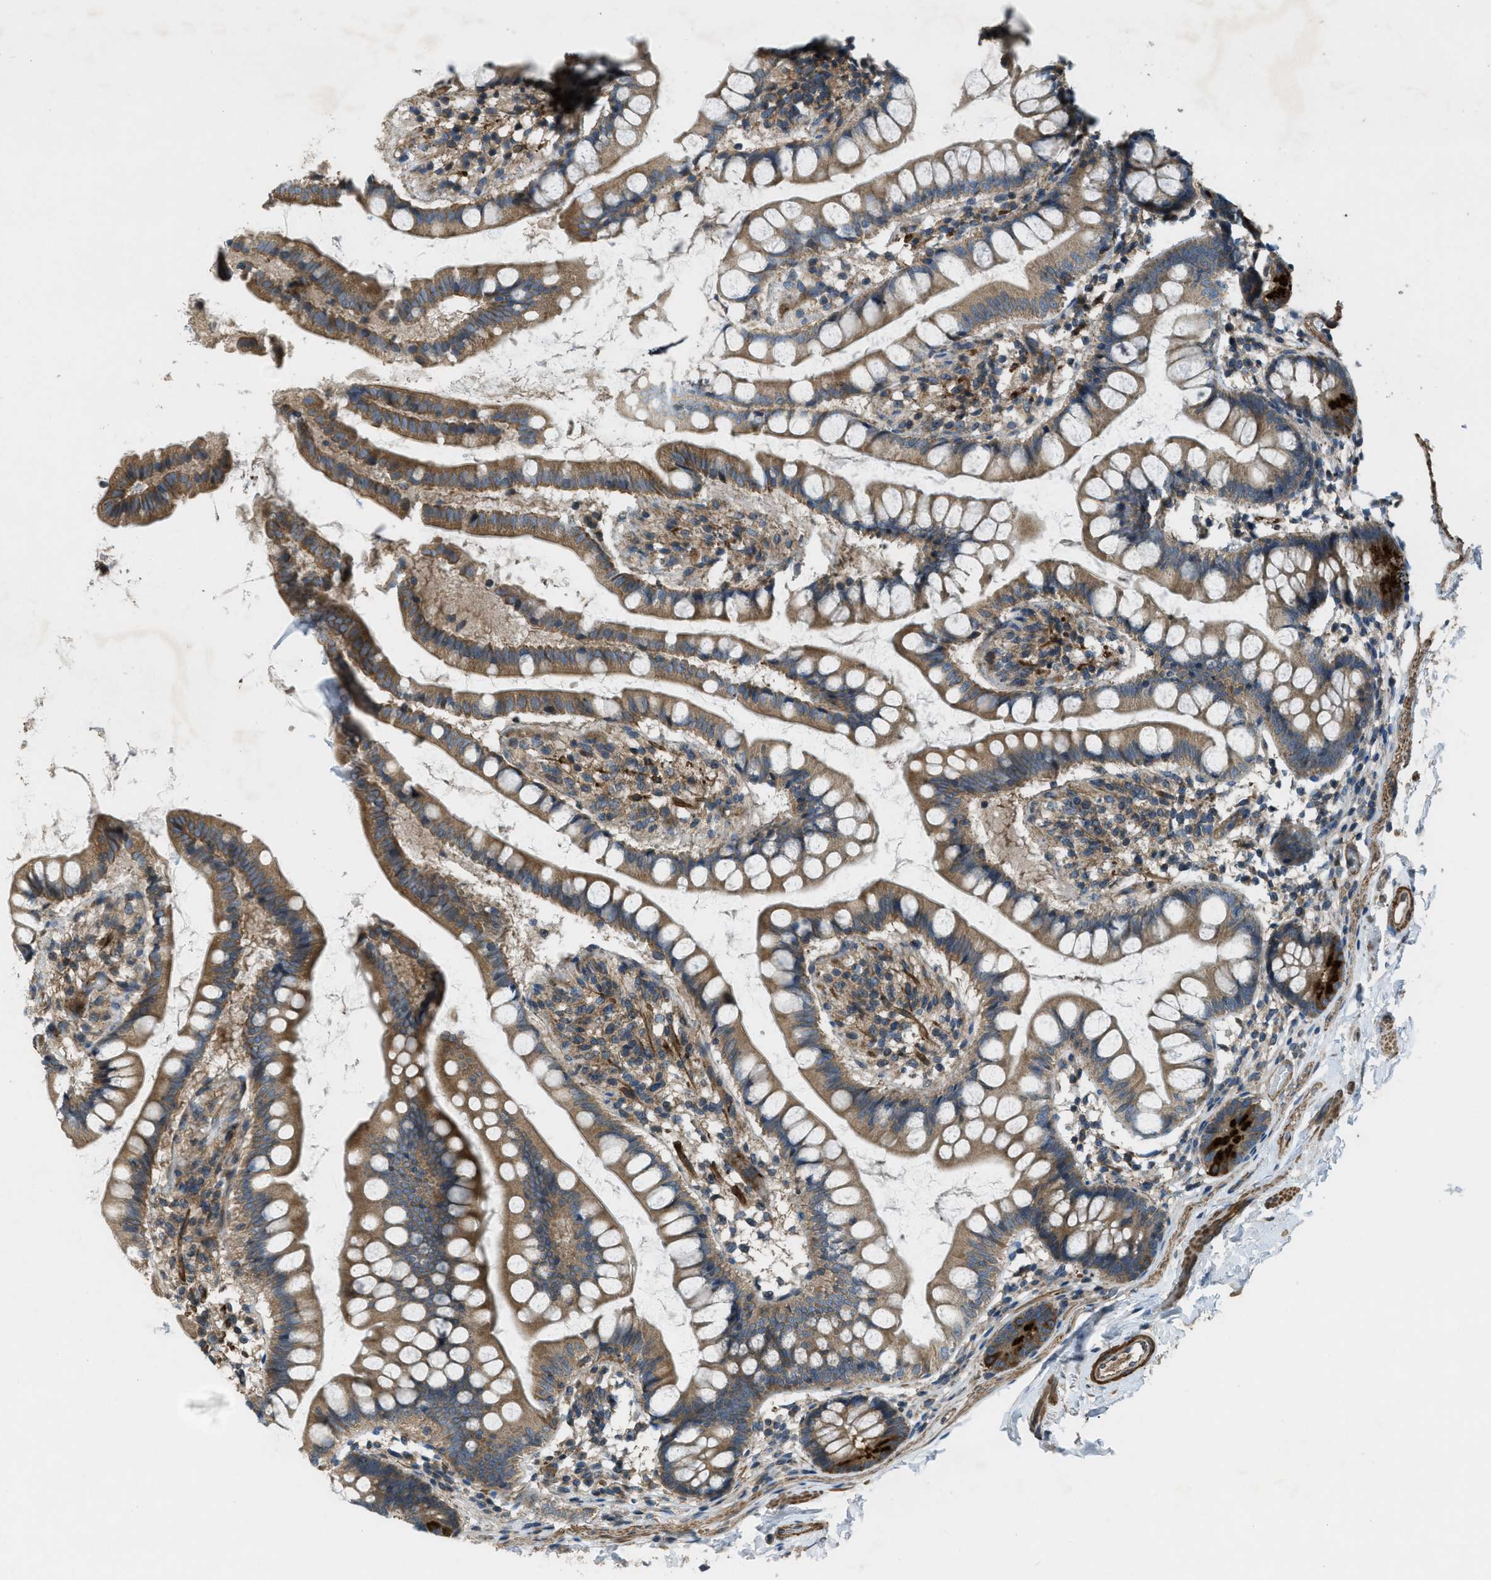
{"staining": {"intensity": "moderate", "quantity": ">75%", "location": "cytoplasmic/membranous"}, "tissue": "small intestine", "cell_type": "Glandular cells", "image_type": "normal", "snomed": [{"axis": "morphology", "description": "Normal tissue, NOS"}, {"axis": "topography", "description": "Small intestine"}], "caption": "Glandular cells display moderate cytoplasmic/membranous staining in about >75% of cells in unremarkable small intestine. (IHC, brightfield microscopy, high magnification).", "gene": "VEZT", "patient": {"sex": "female", "age": 84}}